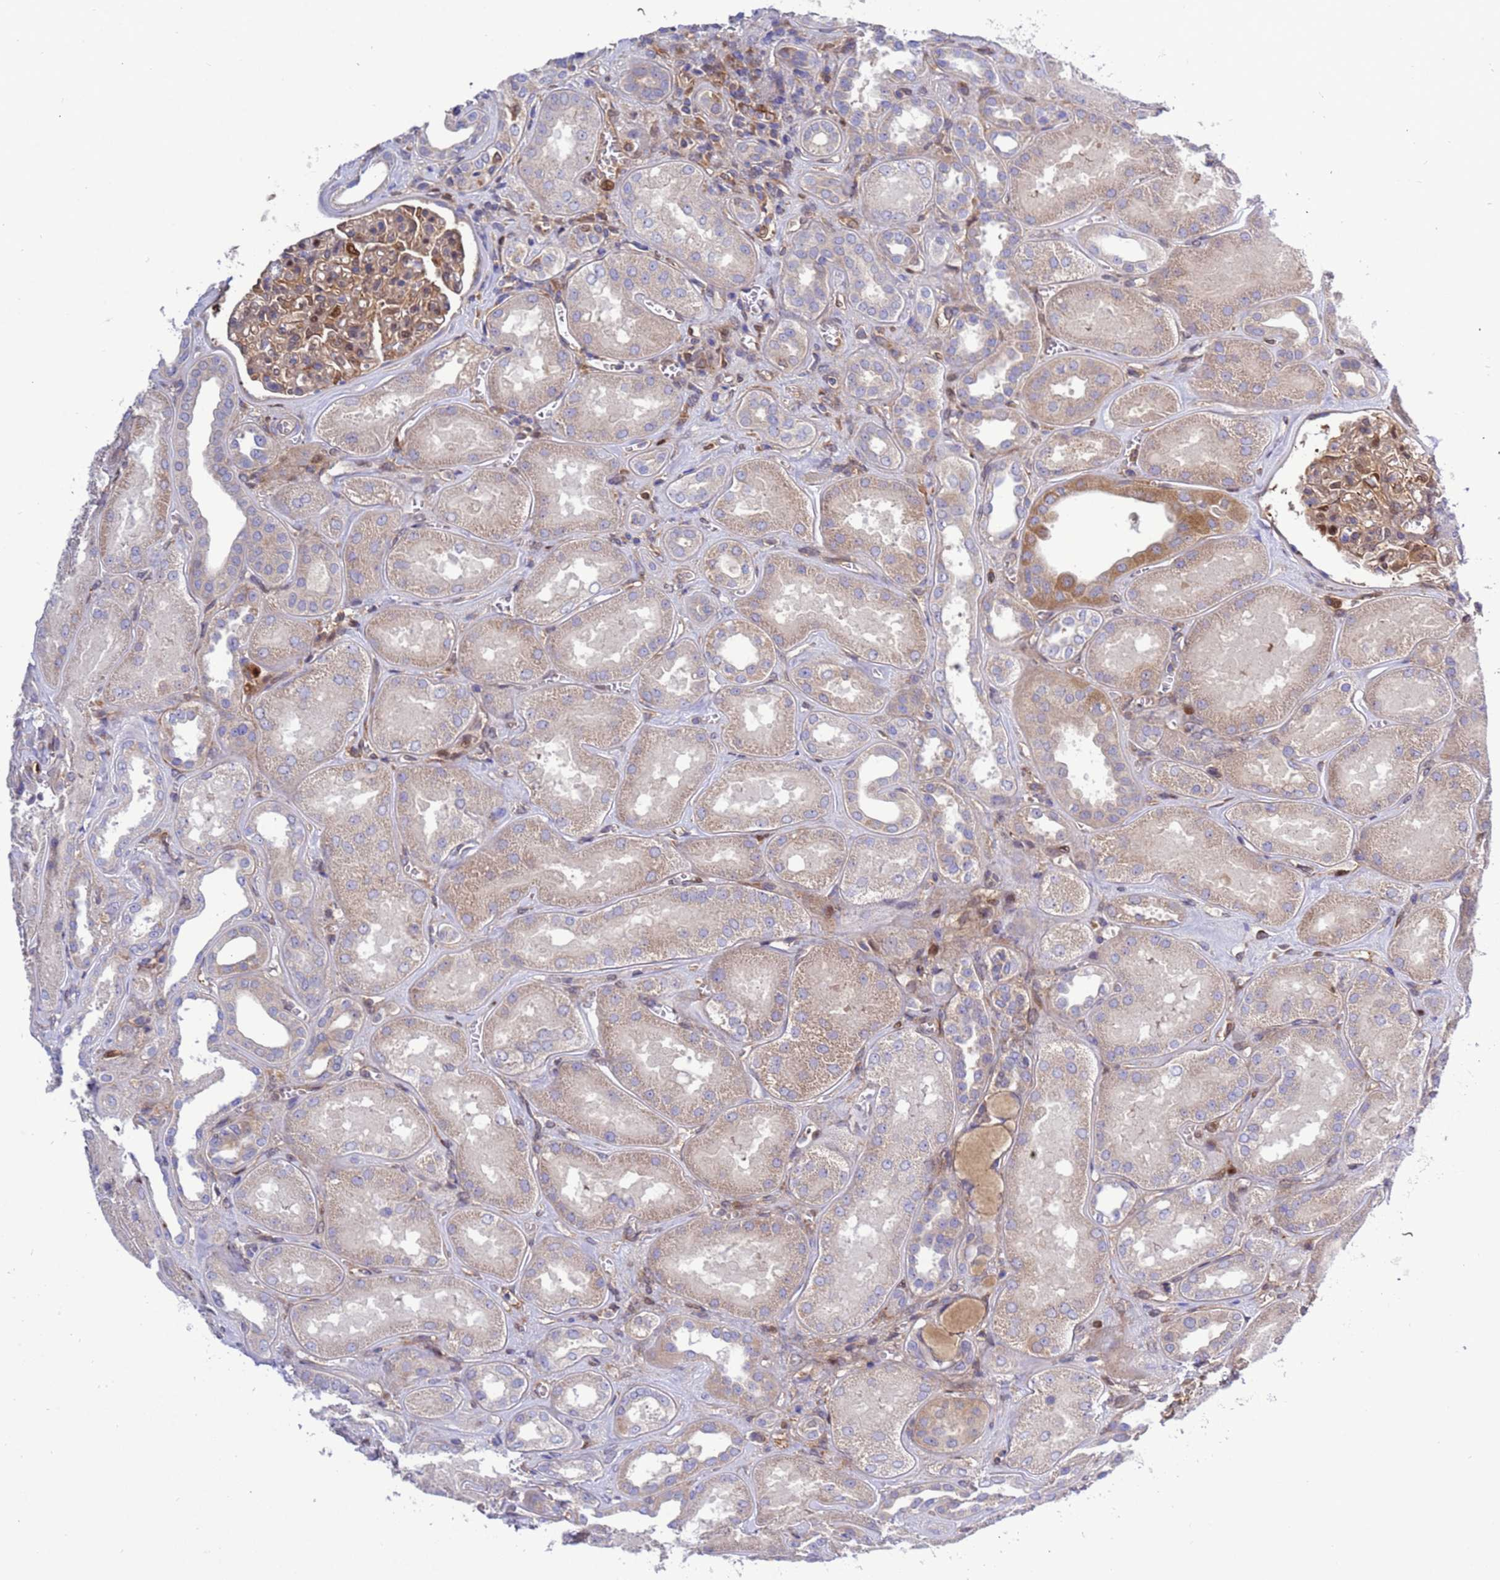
{"staining": {"intensity": "moderate", "quantity": ">75%", "location": "cytoplasmic/membranous,nuclear"}, "tissue": "kidney", "cell_type": "Cells in glomeruli", "image_type": "normal", "snomed": [{"axis": "morphology", "description": "Normal tissue, NOS"}, {"axis": "morphology", "description": "Adenocarcinoma, NOS"}, {"axis": "topography", "description": "Kidney"}], "caption": "Cells in glomeruli reveal moderate cytoplasmic/membranous,nuclear positivity in approximately >75% of cells in benign kidney.", "gene": "FOXRED1", "patient": {"sex": "female", "age": 68}}